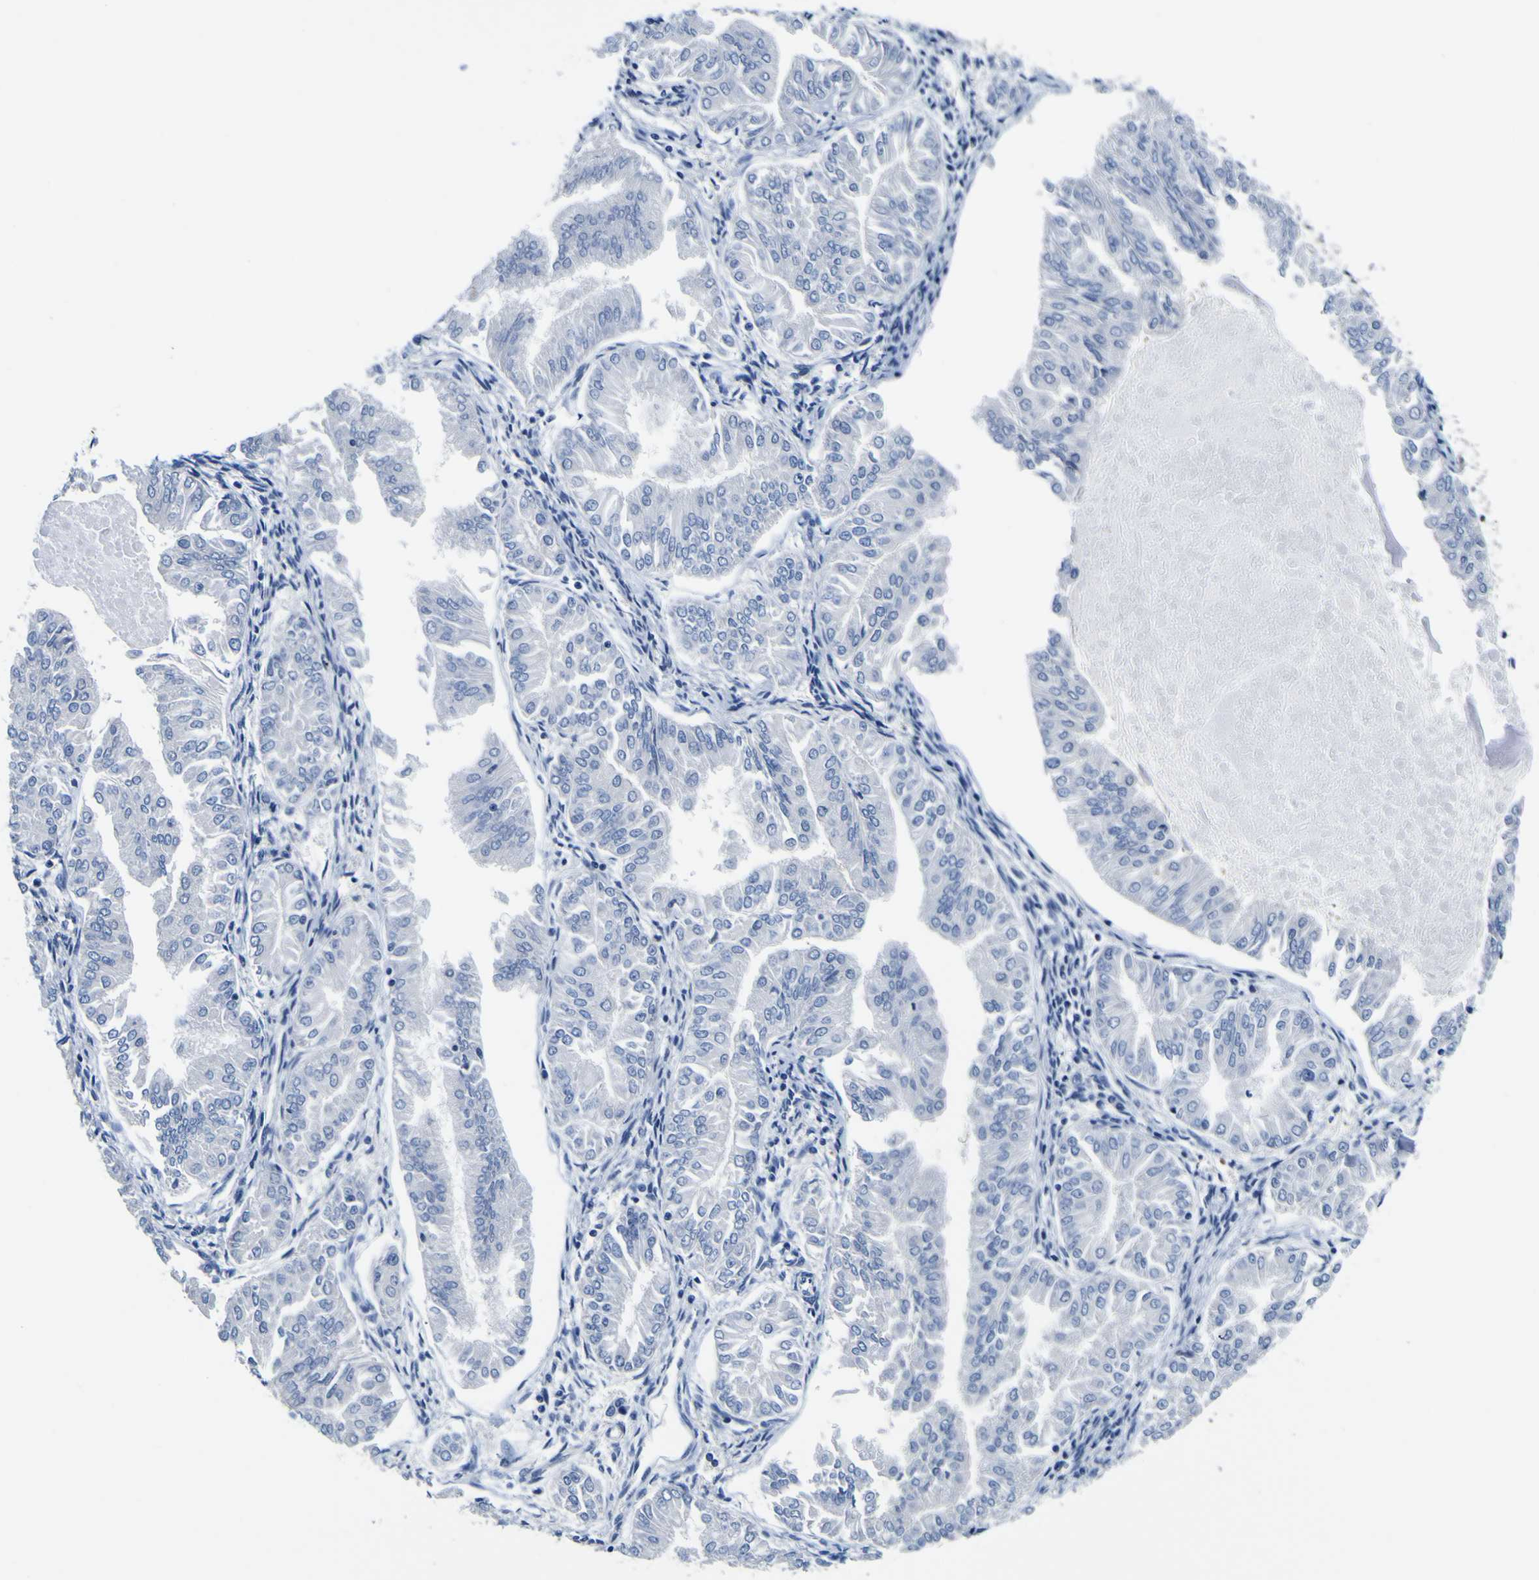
{"staining": {"intensity": "negative", "quantity": "none", "location": "none"}, "tissue": "endometrial cancer", "cell_type": "Tumor cells", "image_type": "cancer", "snomed": [{"axis": "morphology", "description": "Adenocarcinoma, NOS"}, {"axis": "topography", "description": "Endometrium"}], "caption": "Tumor cells show no significant staining in endometrial adenocarcinoma.", "gene": "CUL4B", "patient": {"sex": "female", "age": 53}}